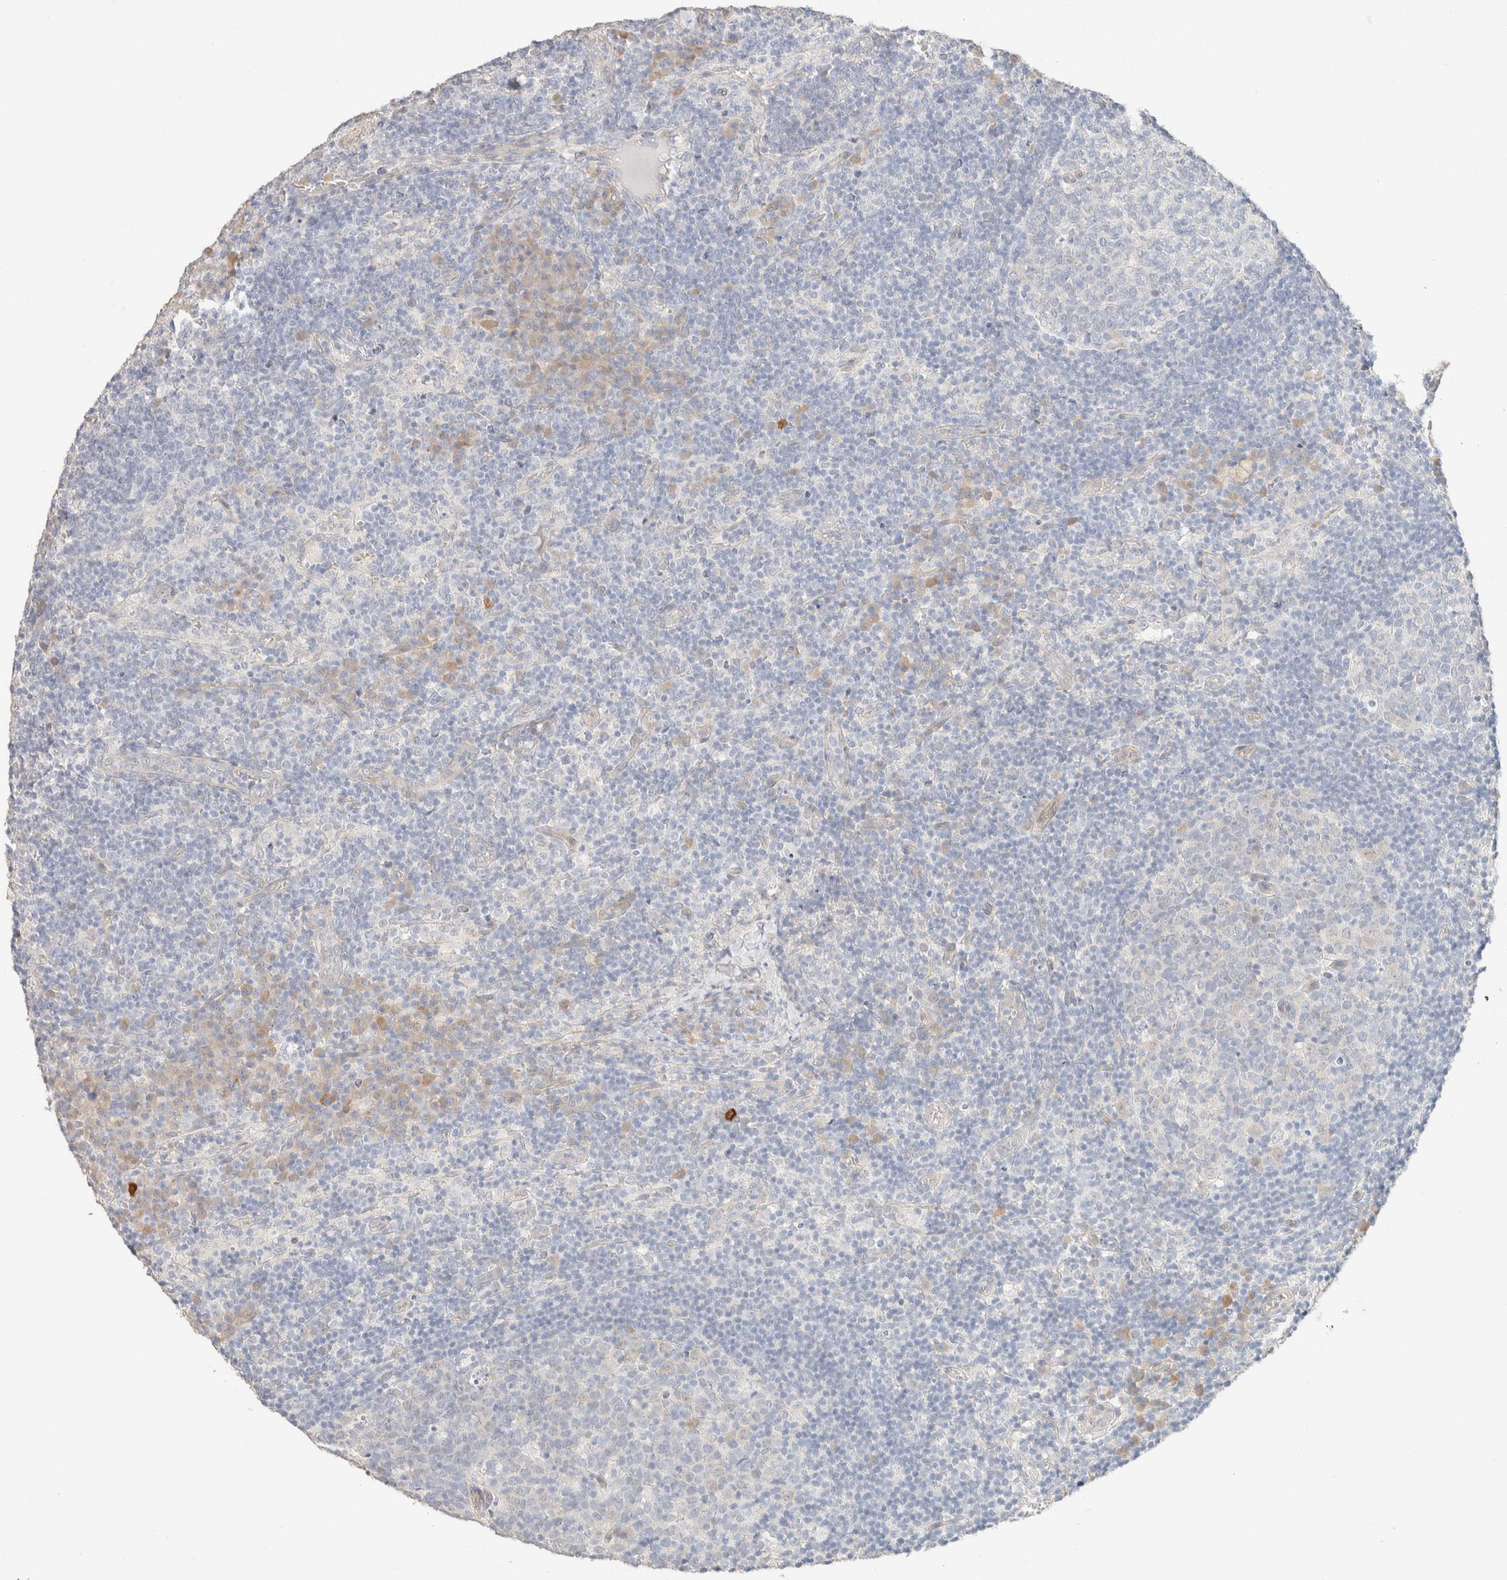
{"staining": {"intensity": "negative", "quantity": "none", "location": "none"}, "tissue": "lymph node", "cell_type": "Germinal center cells", "image_type": "normal", "snomed": [{"axis": "morphology", "description": "Normal tissue, NOS"}, {"axis": "morphology", "description": "Inflammation, NOS"}, {"axis": "topography", "description": "Lymph node"}], "caption": "Germinal center cells show no significant staining in unremarkable lymph node. (DAB (3,3'-diaminobenzidine) immunohistochemistry (IHC), high magnification).", "gene": "CSNK1E", "patient": {"sex": "male", "age": 55}}